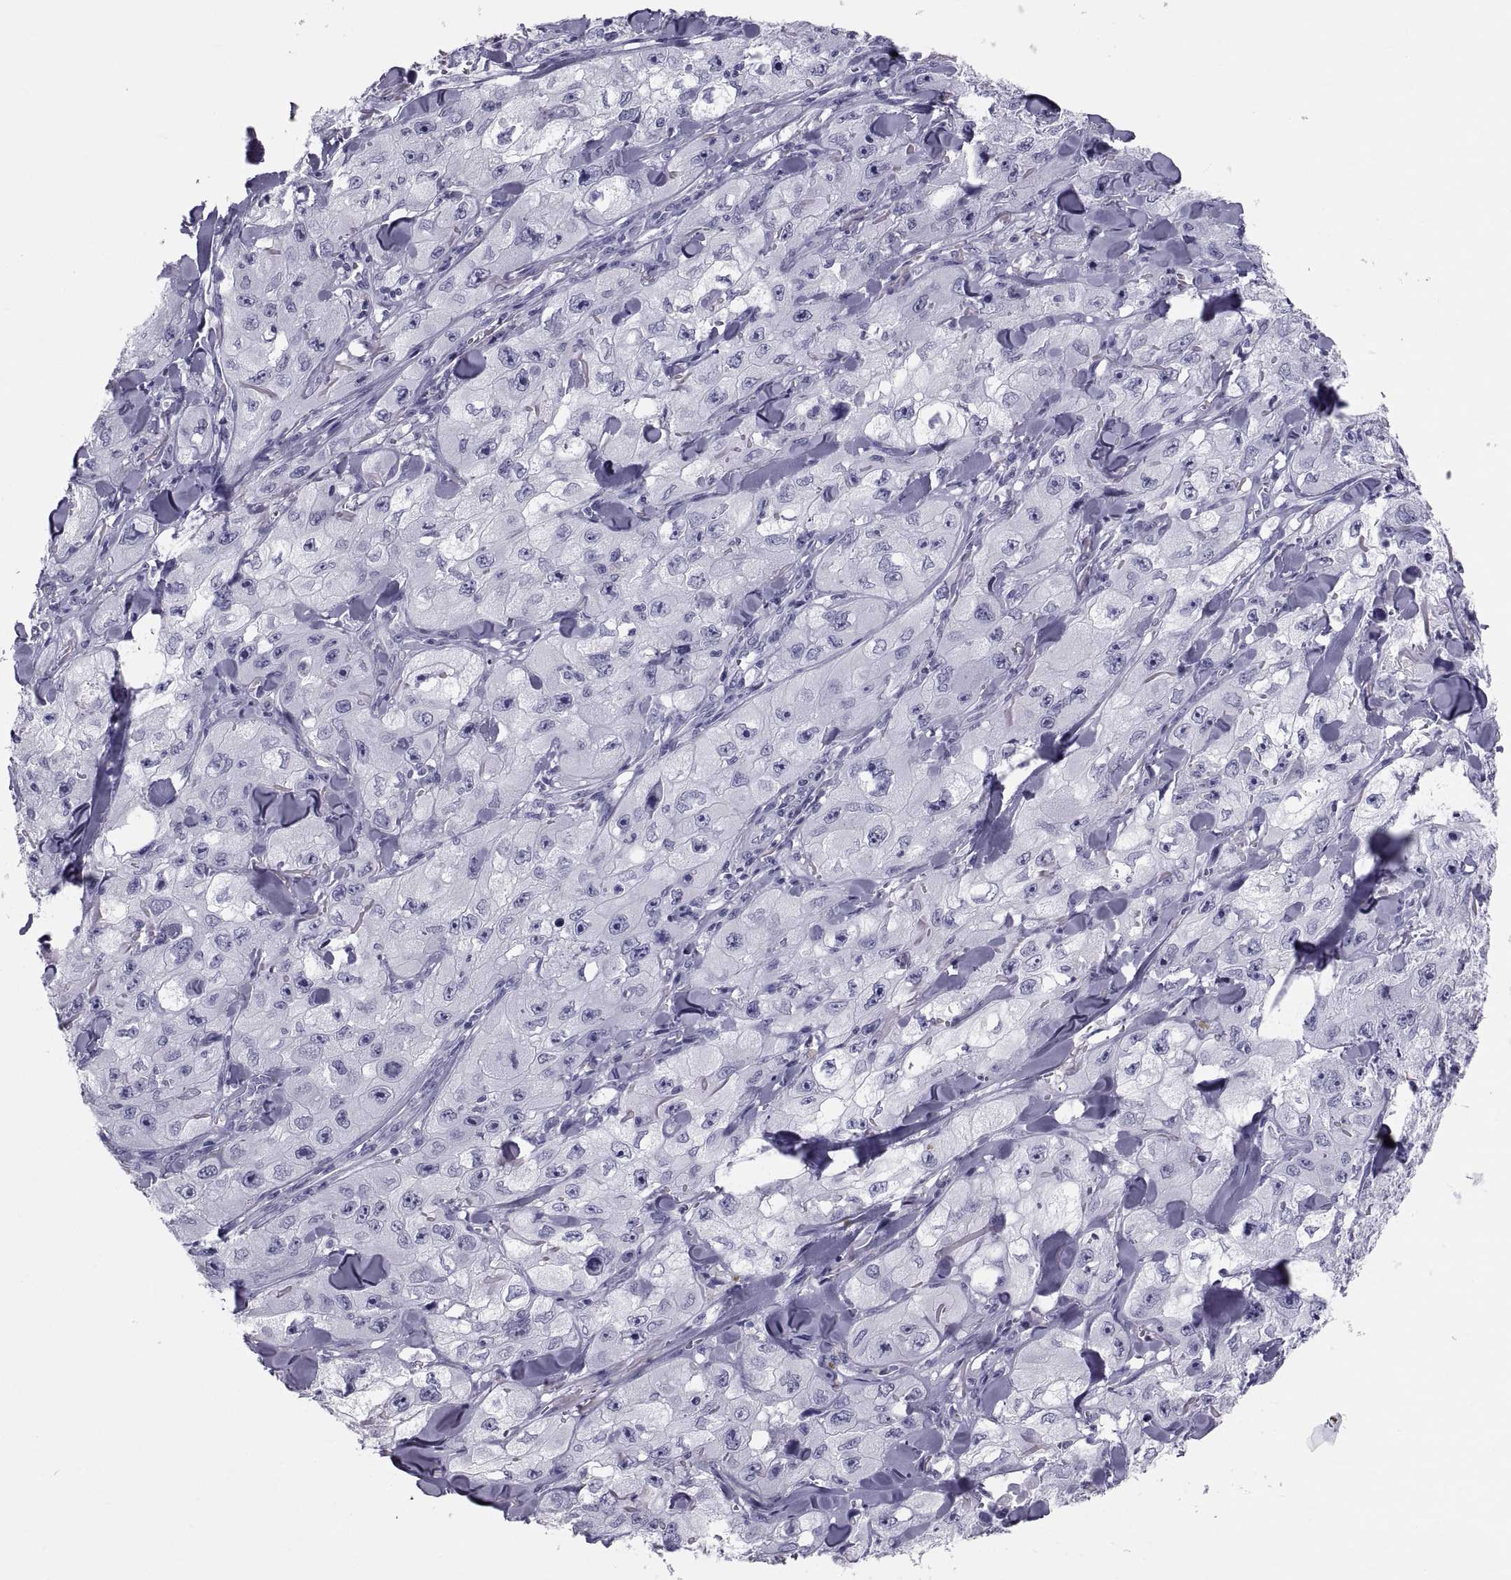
{"staining": {"intensity": "negative", "quantity": "none", "location": "none"}, "tissue": "skin cancer", "cell_type": "Tumor cells", "image_type": "cancer", "snomed": [{"axis": "morphology", "description": "Squamous cell carcinoma, NOS"}, {"axis": "topography", "description": "Skin"}, {"axis": "topography", "description": "Subcutis"}], "caption": "Squamous cell carcinoma (skin) stained for a protein using immunohistochemistry (IHC) shows no expression tumor cells.", "gene": "CRISP1", "patient": {"sex": "male", "age": 73}}